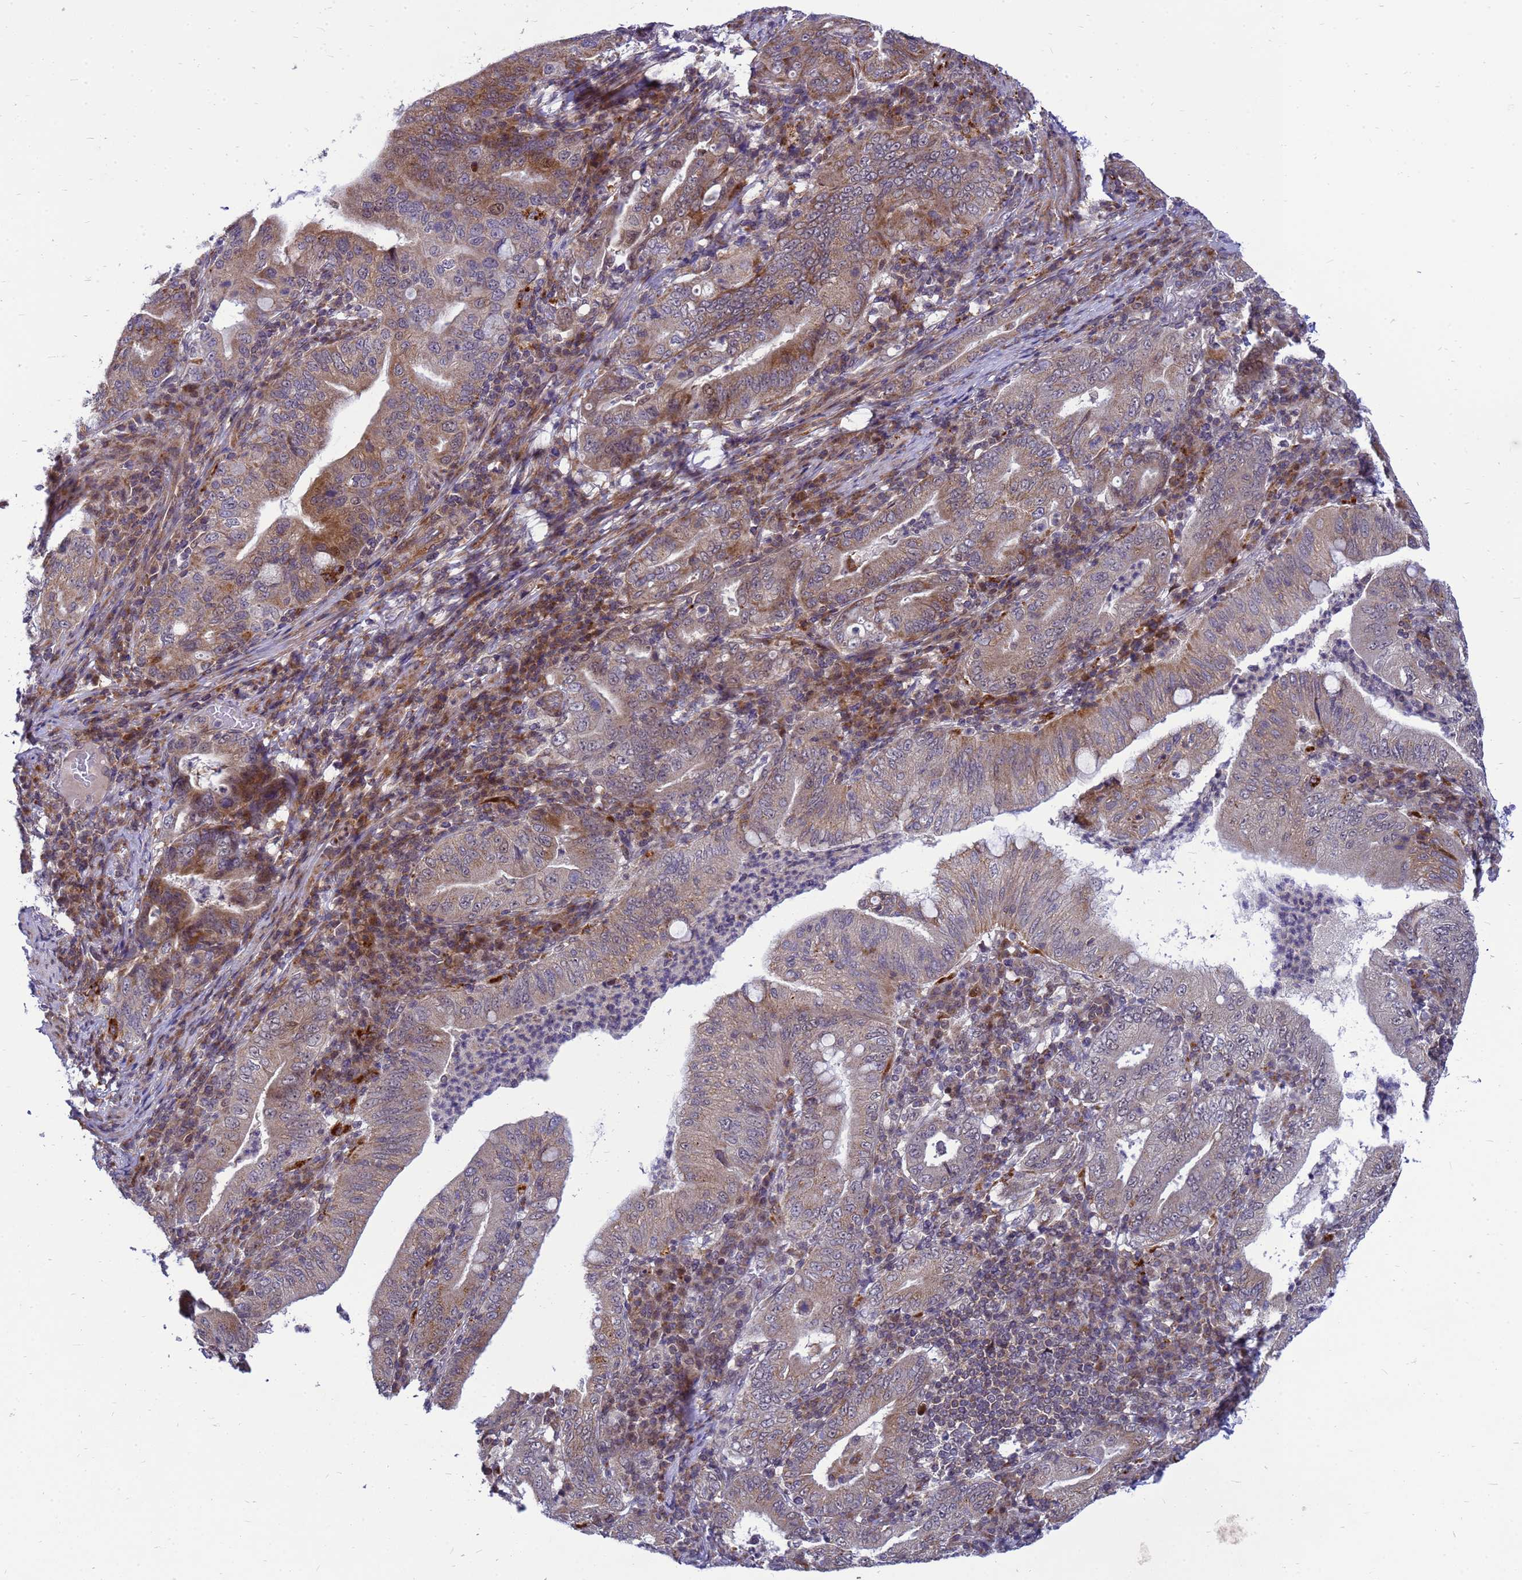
{"staining": {"intensity": "moderate", "quantity": "25%-75%", "location": "cytoplasmic/membranous"}, "tissue": "stomach cancer", "cell_type": "Tumor cells", "image_type": "cancer", "snomed": [{"axis": "morphology", "description": "Normal tissue, NOS"}, {"axis": "morphology", "description": "Adenocarcinoma, NOS"}, {"axis": "topography", "description": "Esophagus"}, {"axis": "topography", "description": "Stomach, upper"}, {"axis": "topography", "description": "Peripheral nerve tissue"}], "caption": "Brown immunohistochemical staining in adenocarcinoma (stomach) reveals moderate cytoplasmic/membranous positivity in about 25%-75% of tumor cells. Immunohistochemistry (ihc) stains the protein of interest in brown and the nuclei are stained blue.", "gene": "C12orf43", "patient": {"sex": "male", "age": 62}}